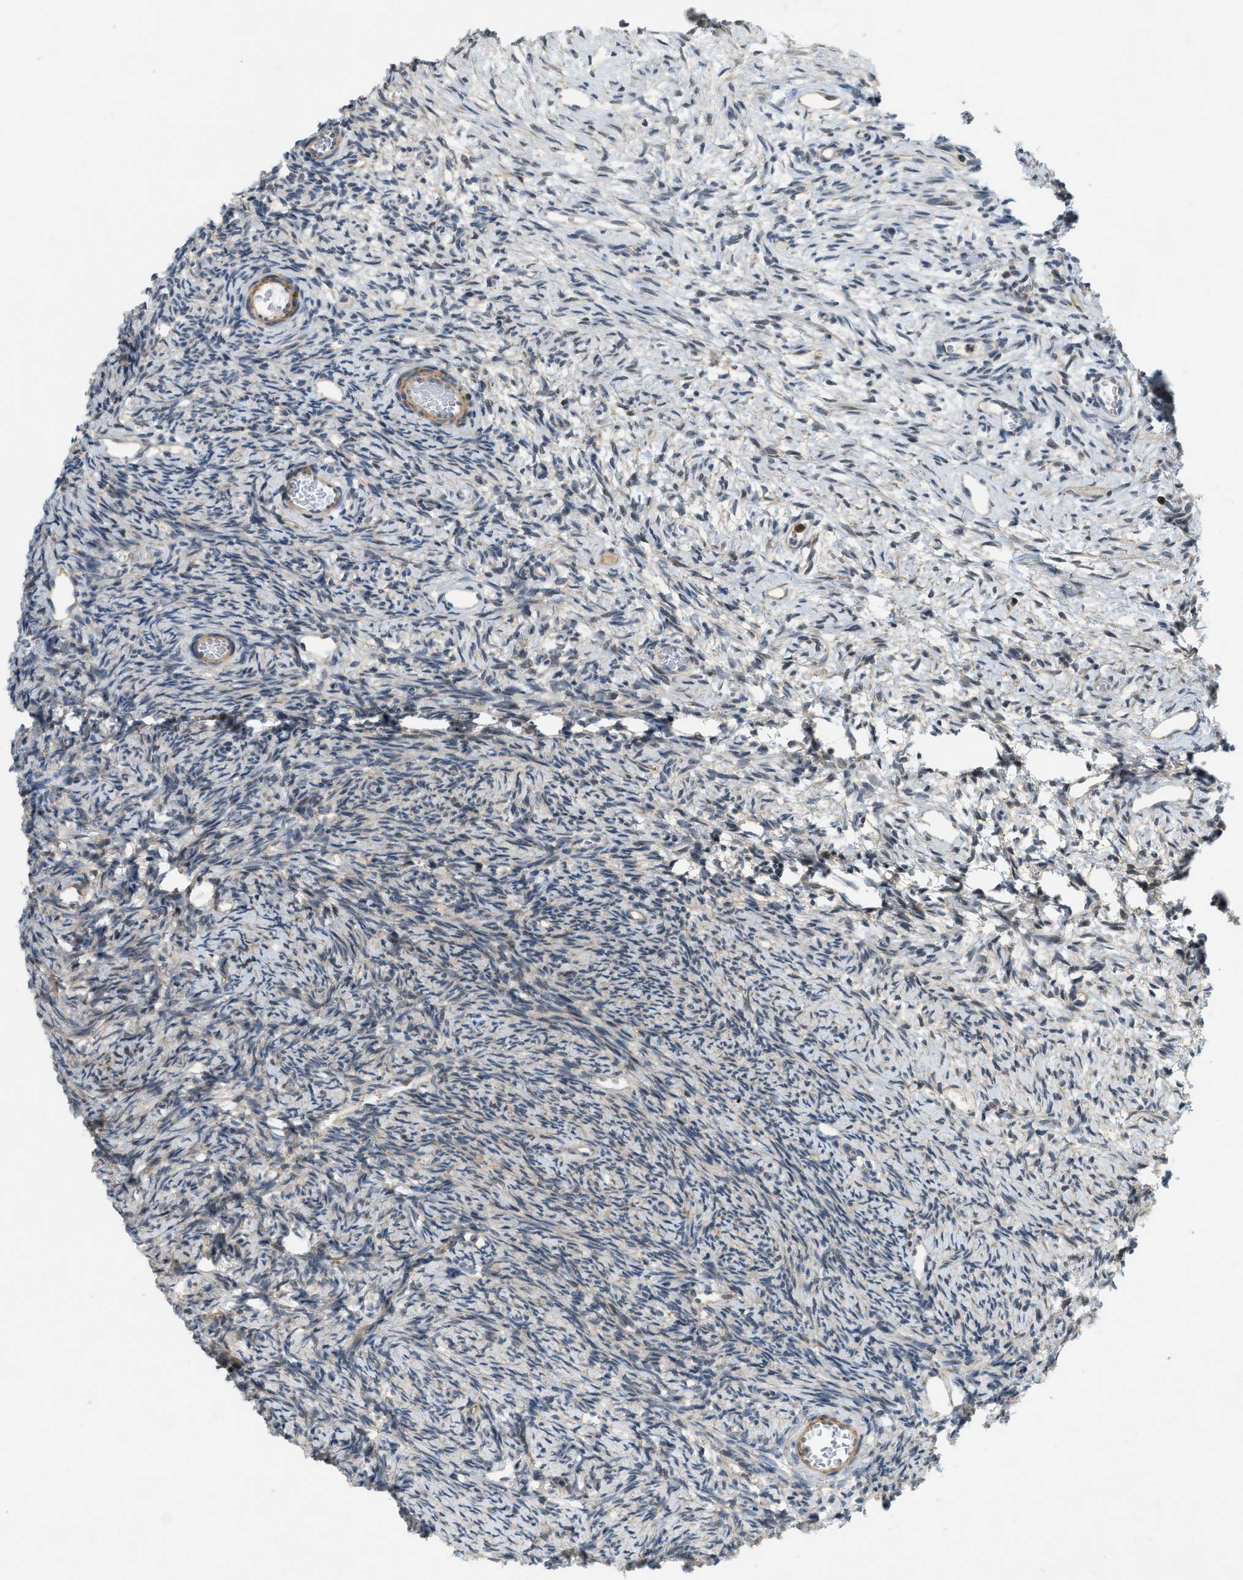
{"staining": {"intensity": "weak", "quantity": "<25%", "location": "cytoplasmic/membranous"}, "tissue": "ovary", "cell_type": "Ovarian stroma cells", "image_type": "normal", "snomed": [{"axis": "morphology", "description": "Normal tissue, NOS"}, {"axis": "topography", "description": "Ovary"}], "caption": "Immunohistochemistry of benign ovary shows no staining in ovarian stroma cells.", "gene": "PDCL3", "patient": {"sex": "female", "age": 33}}